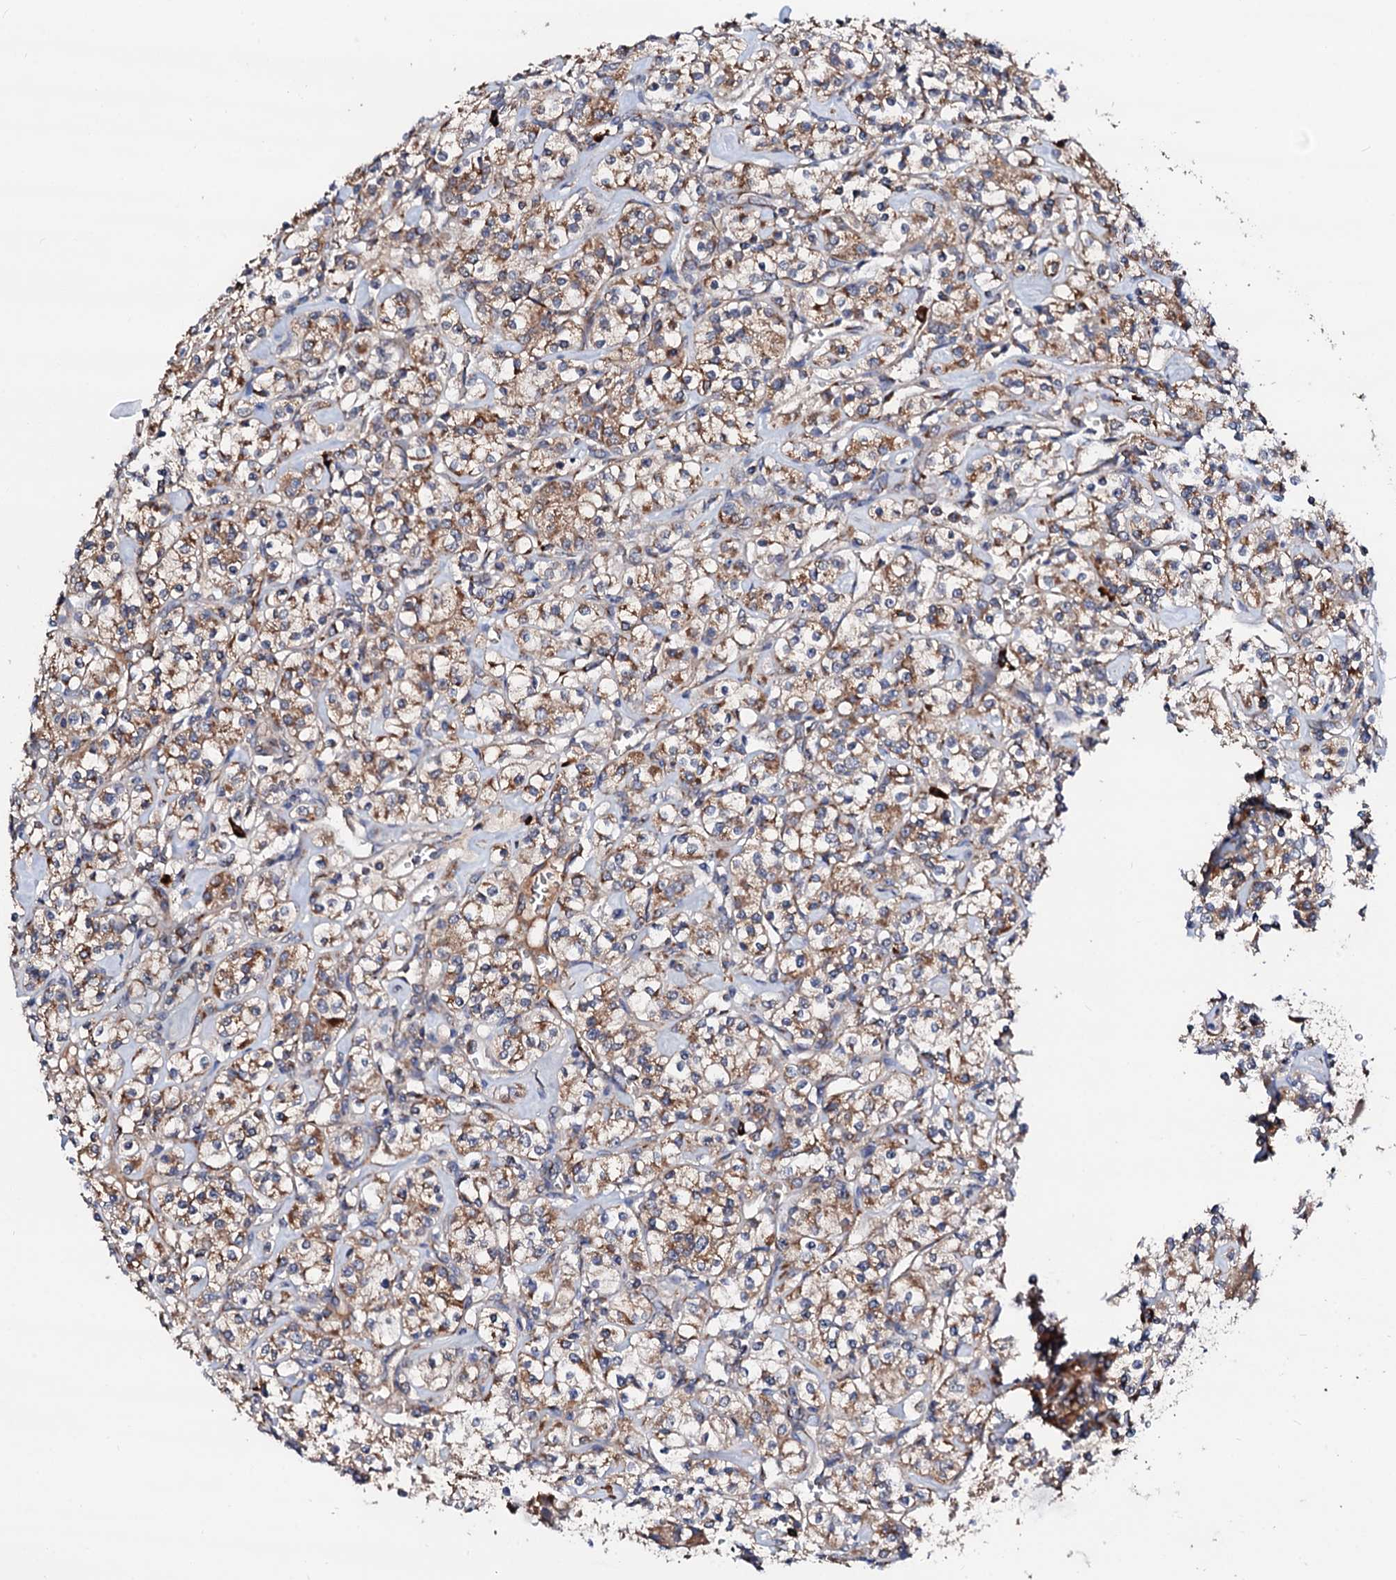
{"staining": {"intensity": "moderate", "quantity": ">75%", "location": "cytoplasmic/membranous"}, "tissue": "renal cancer", "cell_type": "Tumor cells", "image_type": "cancer", "snomed": [{"axis": "morphology", "description": "Adenocarcinoma, NOS"}, {"axis": "topography", "description": "Kidney"}], "caption": "Immunohistochemical staining of renal adenocarcinoma displays medium levels of moderate cytoplasmic/membranous expression in about >75% of tumor cells.", "gene": "ST3GAL1", "patient": {"sex": "male", "age": 77}}